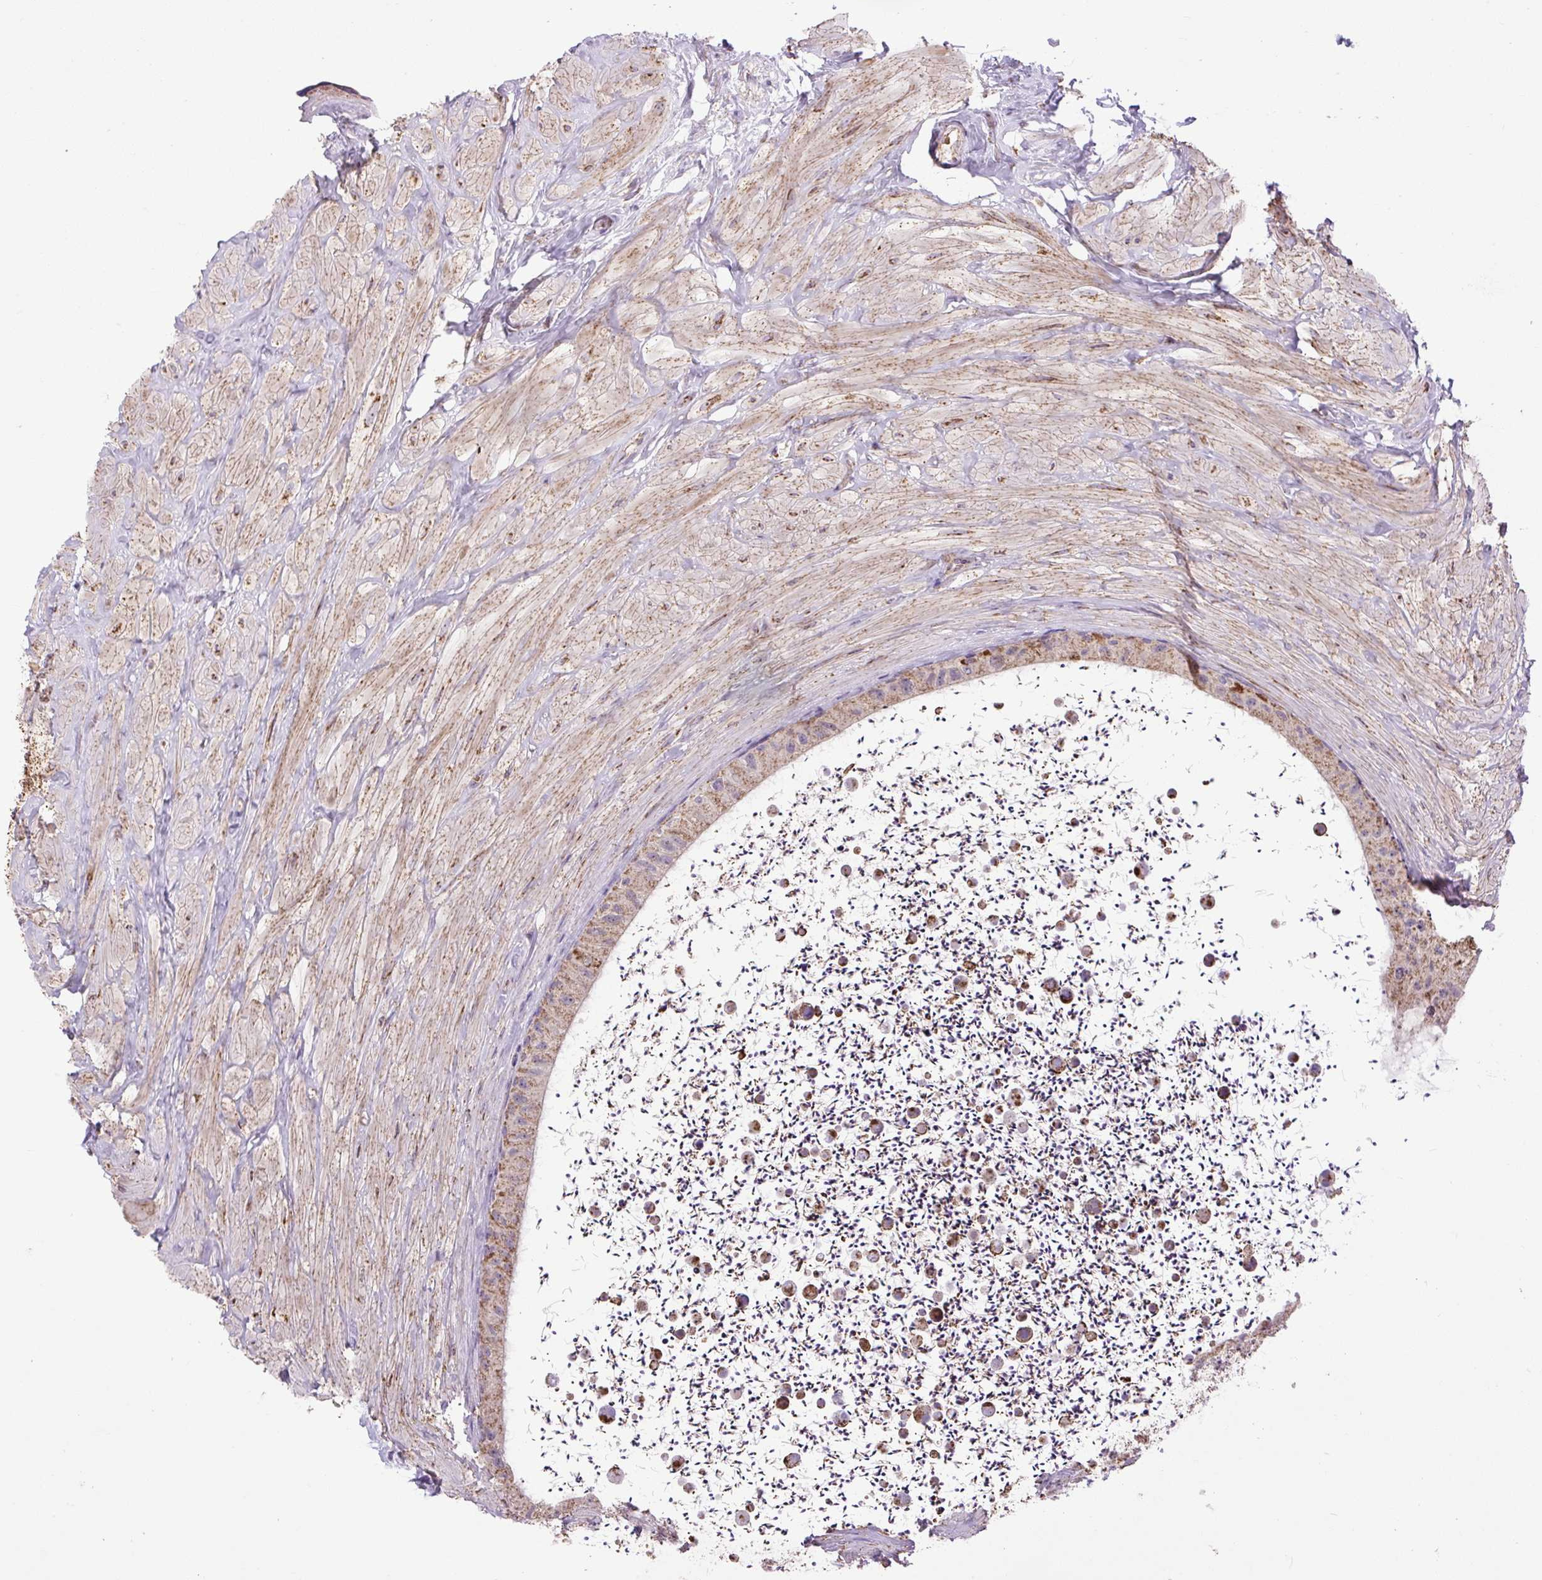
{"staining": {"intensity": "moderate", "quantity": ">75%", "location": "cytoplasmic/membranous"}, "tissue": "epididymis", "cell_type": "Glandular cells", "image_type": "normal", "snomed": [{"axis": "morphology", "description": "Normal tissue, NOS"}, {"axis": "topography", "description": "Epididymis"}, {"axis": "topography", "description": "Peripheral nerve tissue"}], "caption": "IHC photomicrograph of benign epididymis stained for a protein (brown), which displays medium levels of moderate cytoplasmic/membranous staining in approximately >75% of glandular cells.", "gene": "PLCG1", "patient": {"sex": "male", "age": 32}}